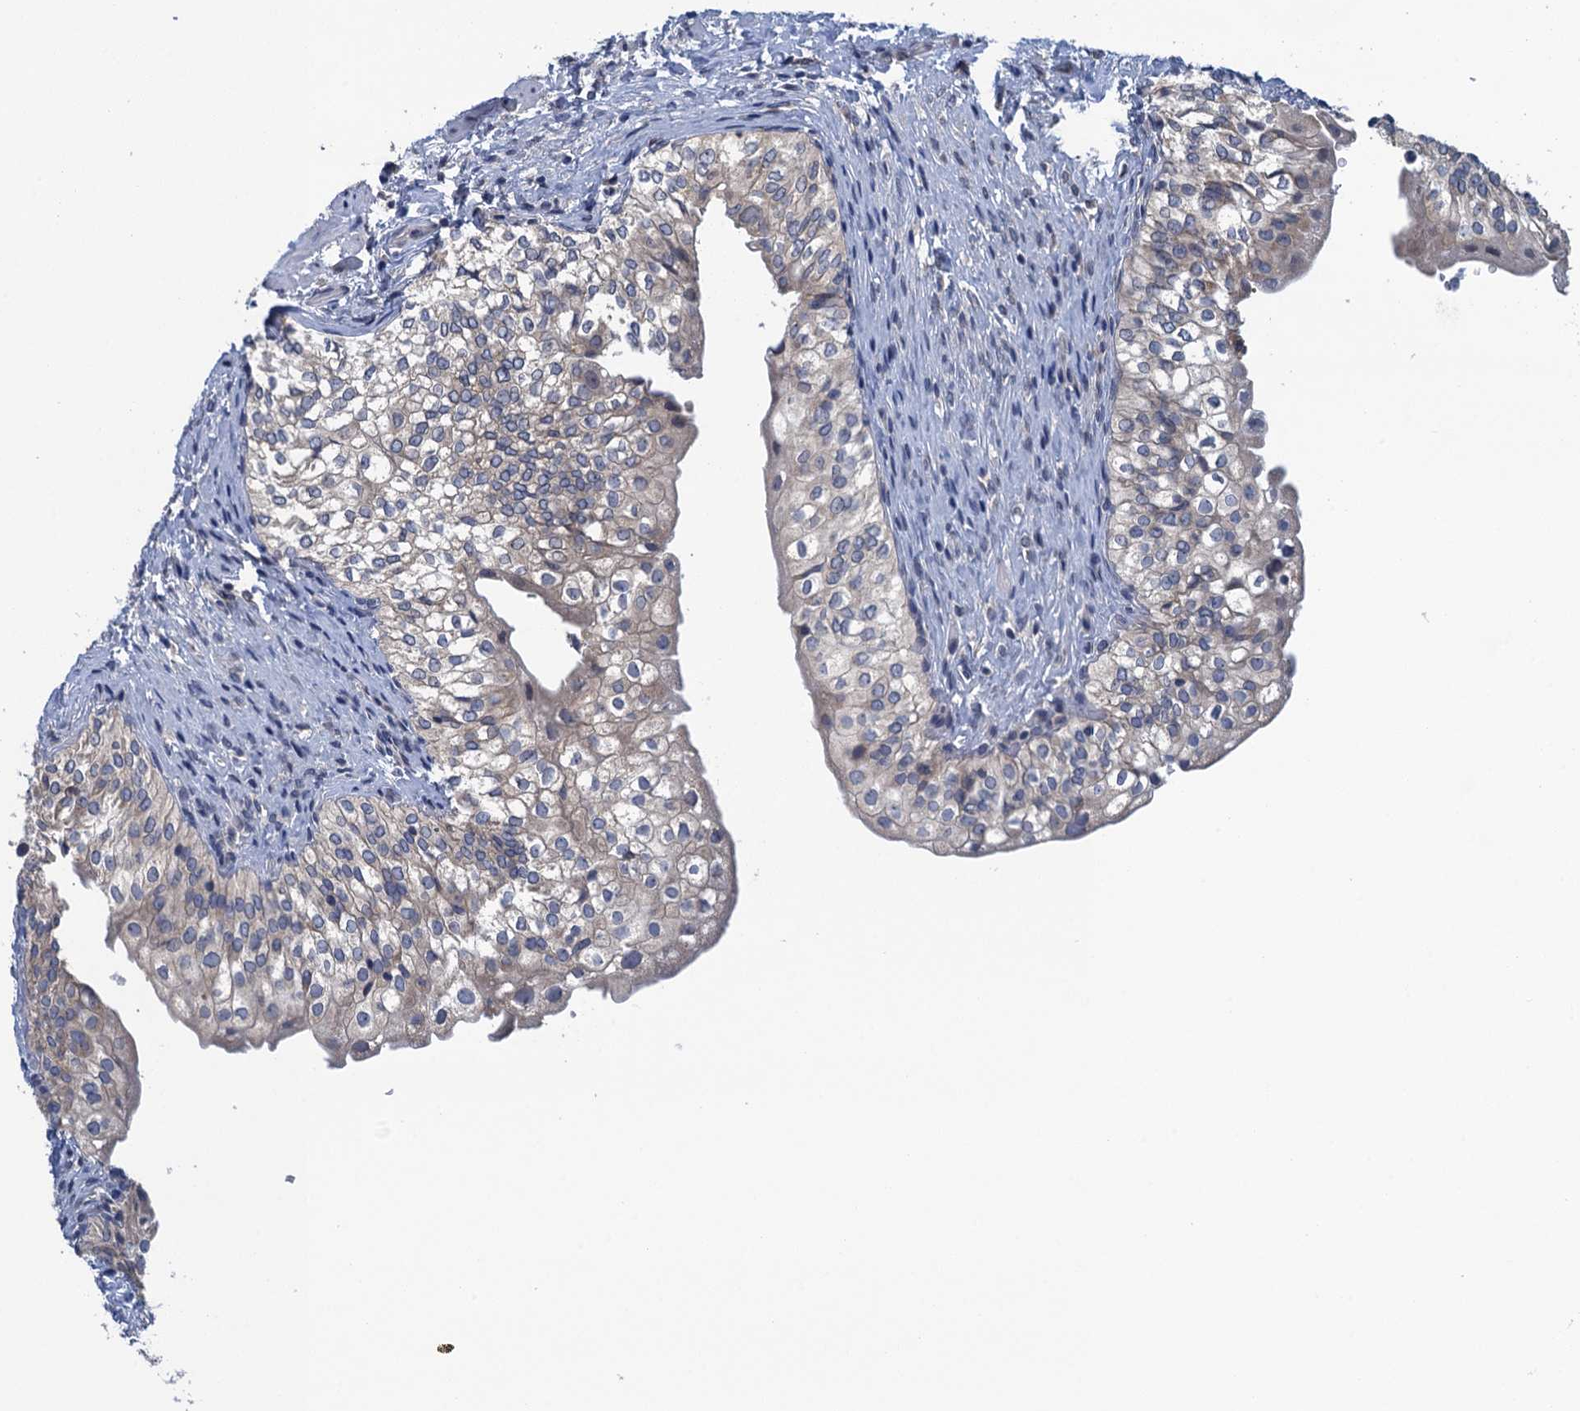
{"staining": {"intensity": "weak", "quantity": "<25%", "location": "cytoplasmic/membranous"}, "tissue": "urinary bladder", "cell_type": "Urothelial cells", "image_type": "normal", "snomed": [{"axis": "morphology", "description": "Normal tissue, NOS"}, {"axis": "topography", "description": "Urinary bladder"}], "caption": "Histopathology image shows no protein positivity in urothelial cells of normal urinary bladder.", "gene": "CTU2", "patient": {"sex": "male", "age": 55}}